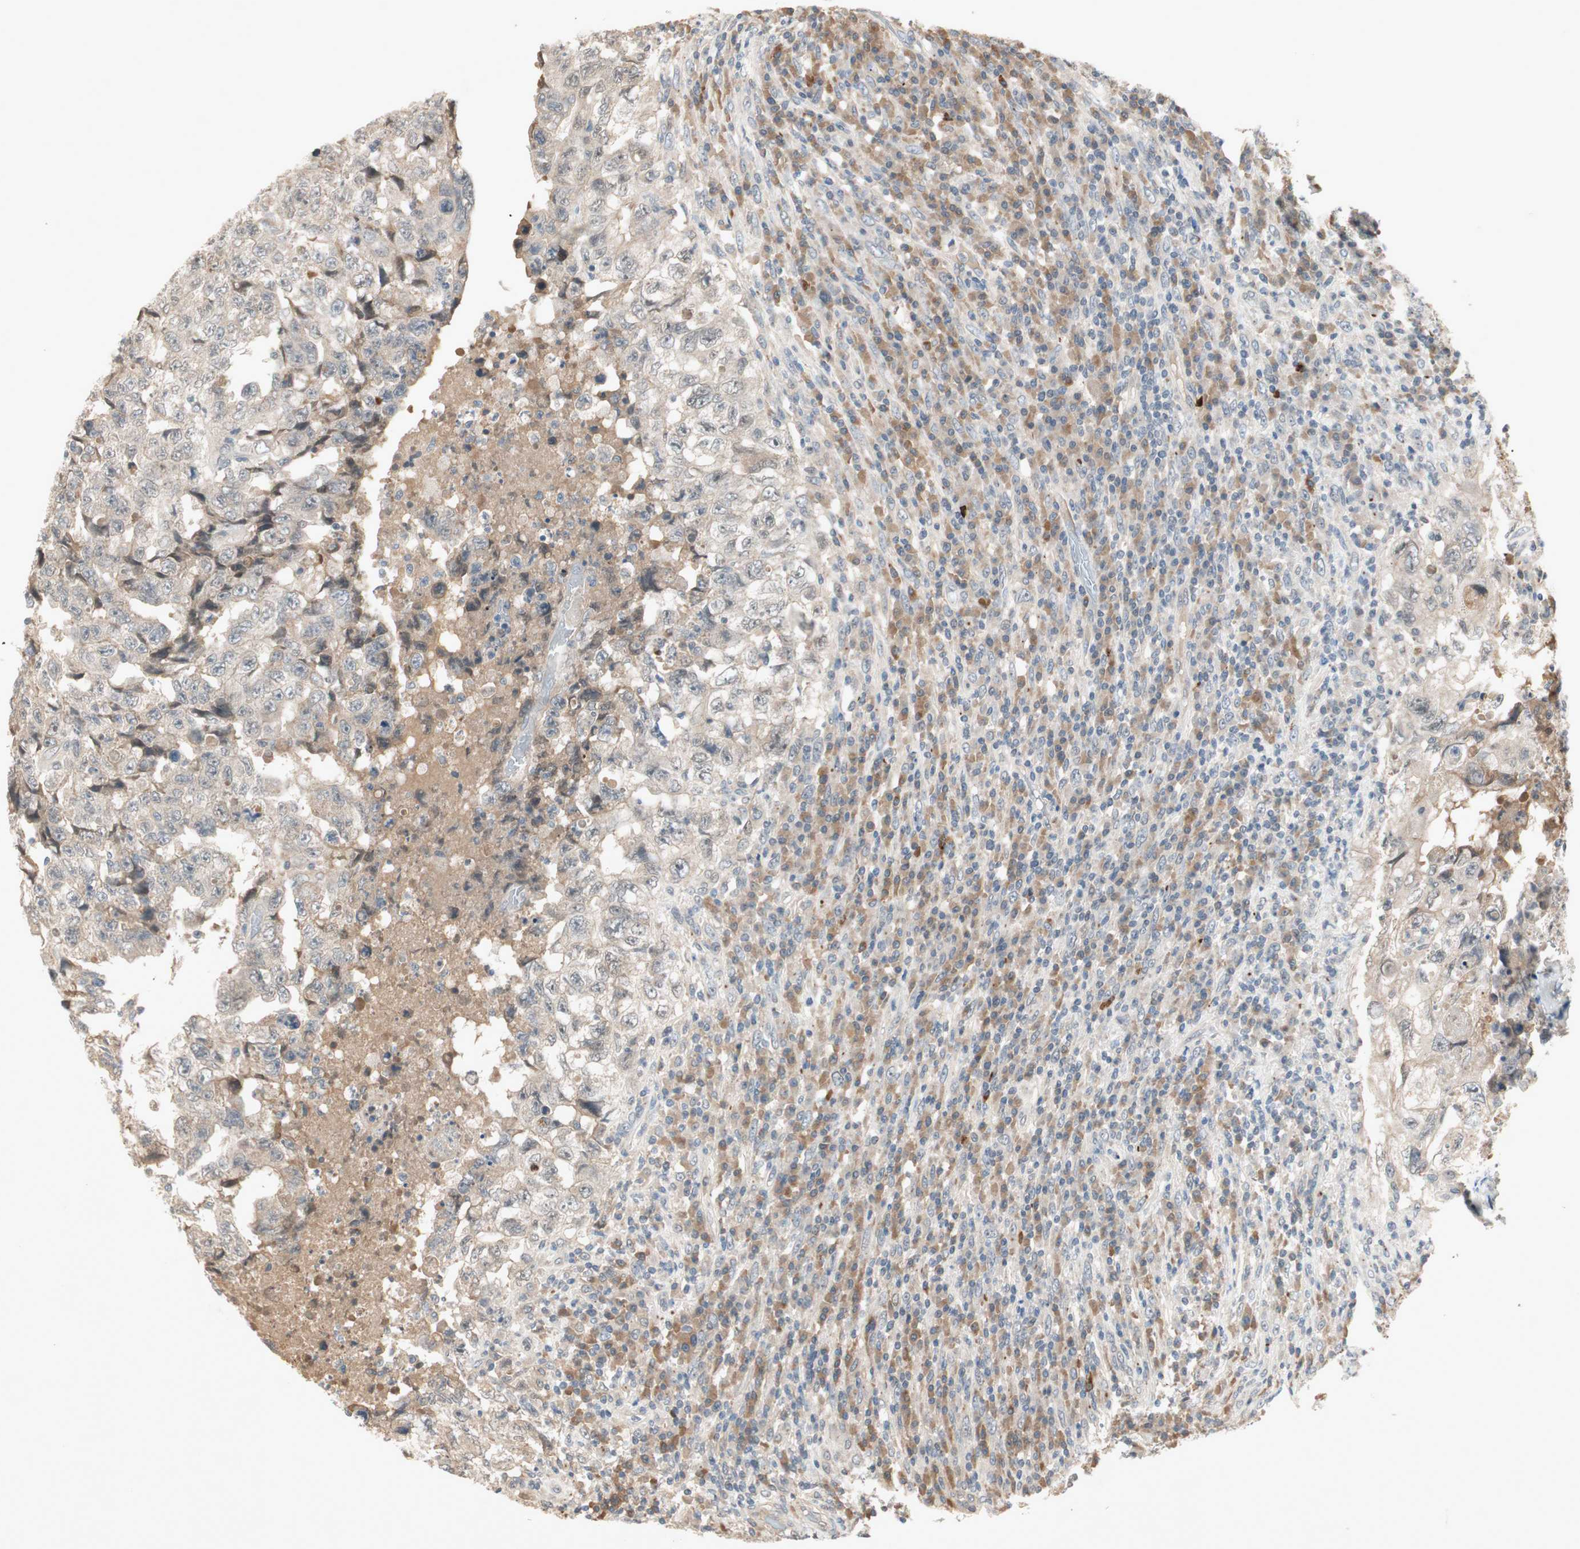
{"staining": {"intensity": "negative", "quantity": "none", "location": "none"}, "tissue": "testis cancer", "cell_type": "Tumor cells", "image_type": "cancer", "snomed": [{"axis": "morphology", "description": "Necrosis, NOS"}, {"axis": "morphology", "description": "Carcinoma, Embryonal, NOS"}, {"axis": "topography", "description": "Testis"}], "caption": "DAB immunohistochemical staining of testis cancer (embryonal carcinoma) shows no significant staining in tumor cells.", "gene": "RNGTT", "patient": {"sex": "male", "age": 19}}